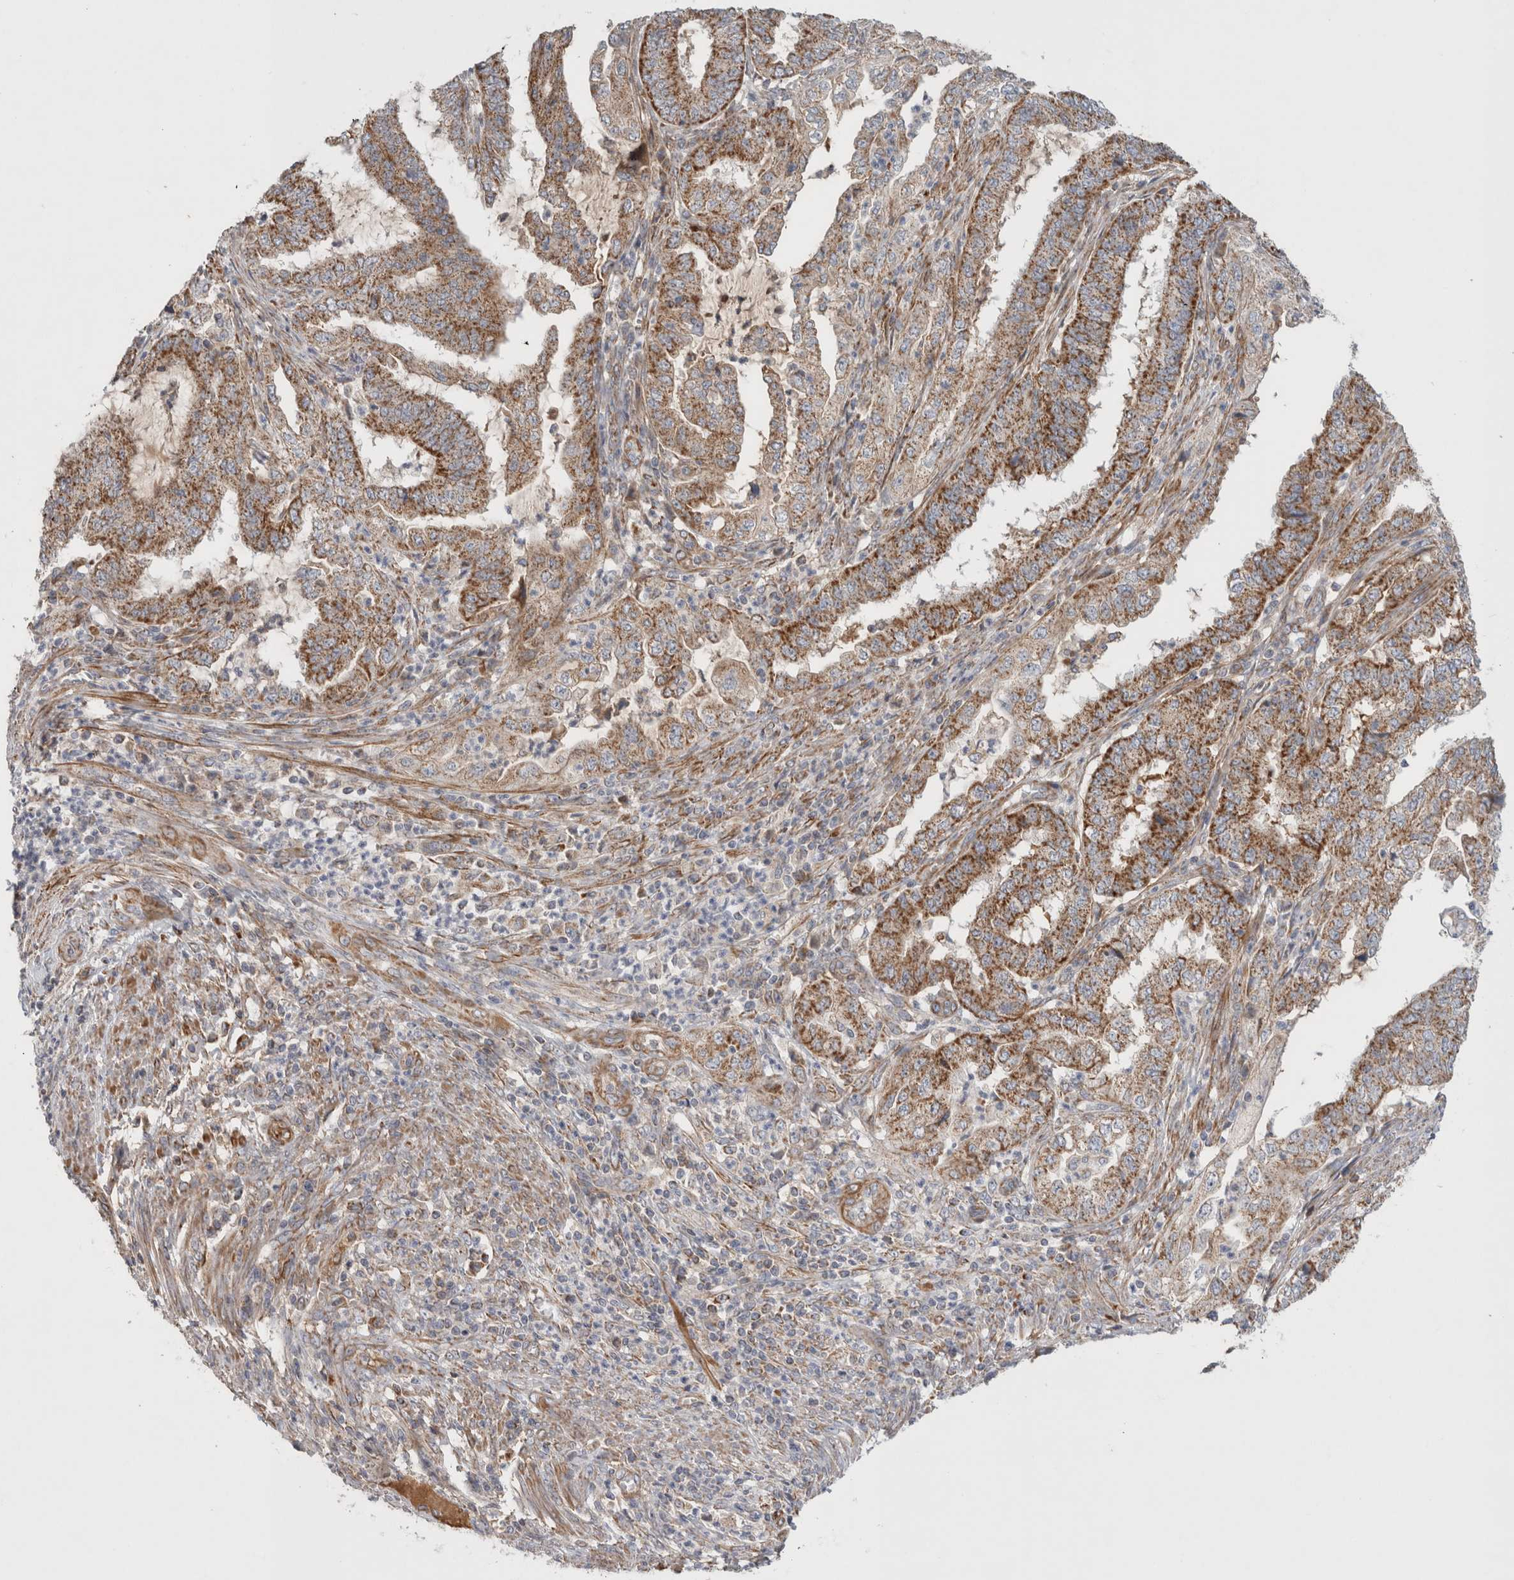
{"staining": {"intensity": "moderate", "quantity": ">75%", "location": "cytoplasmic/membranous"}, "tissue": "endometrial cancer", "cell_type": "Tumor cells", "image_type": "cancer", "snomed": [{"axis": "morphology", "description": "Adenocarcinoma, NOS"}, {"axis": "topography", "description": "Endometrium"}], "caption": "Endometrial cancer tissue demonstrates moderate cytoplasmic/membranous staining in about >75% of tumor cells, visualized by immunohistochemistry.", "gene": "MRPS28", "patient": {"sex": "female", "age": 51}}